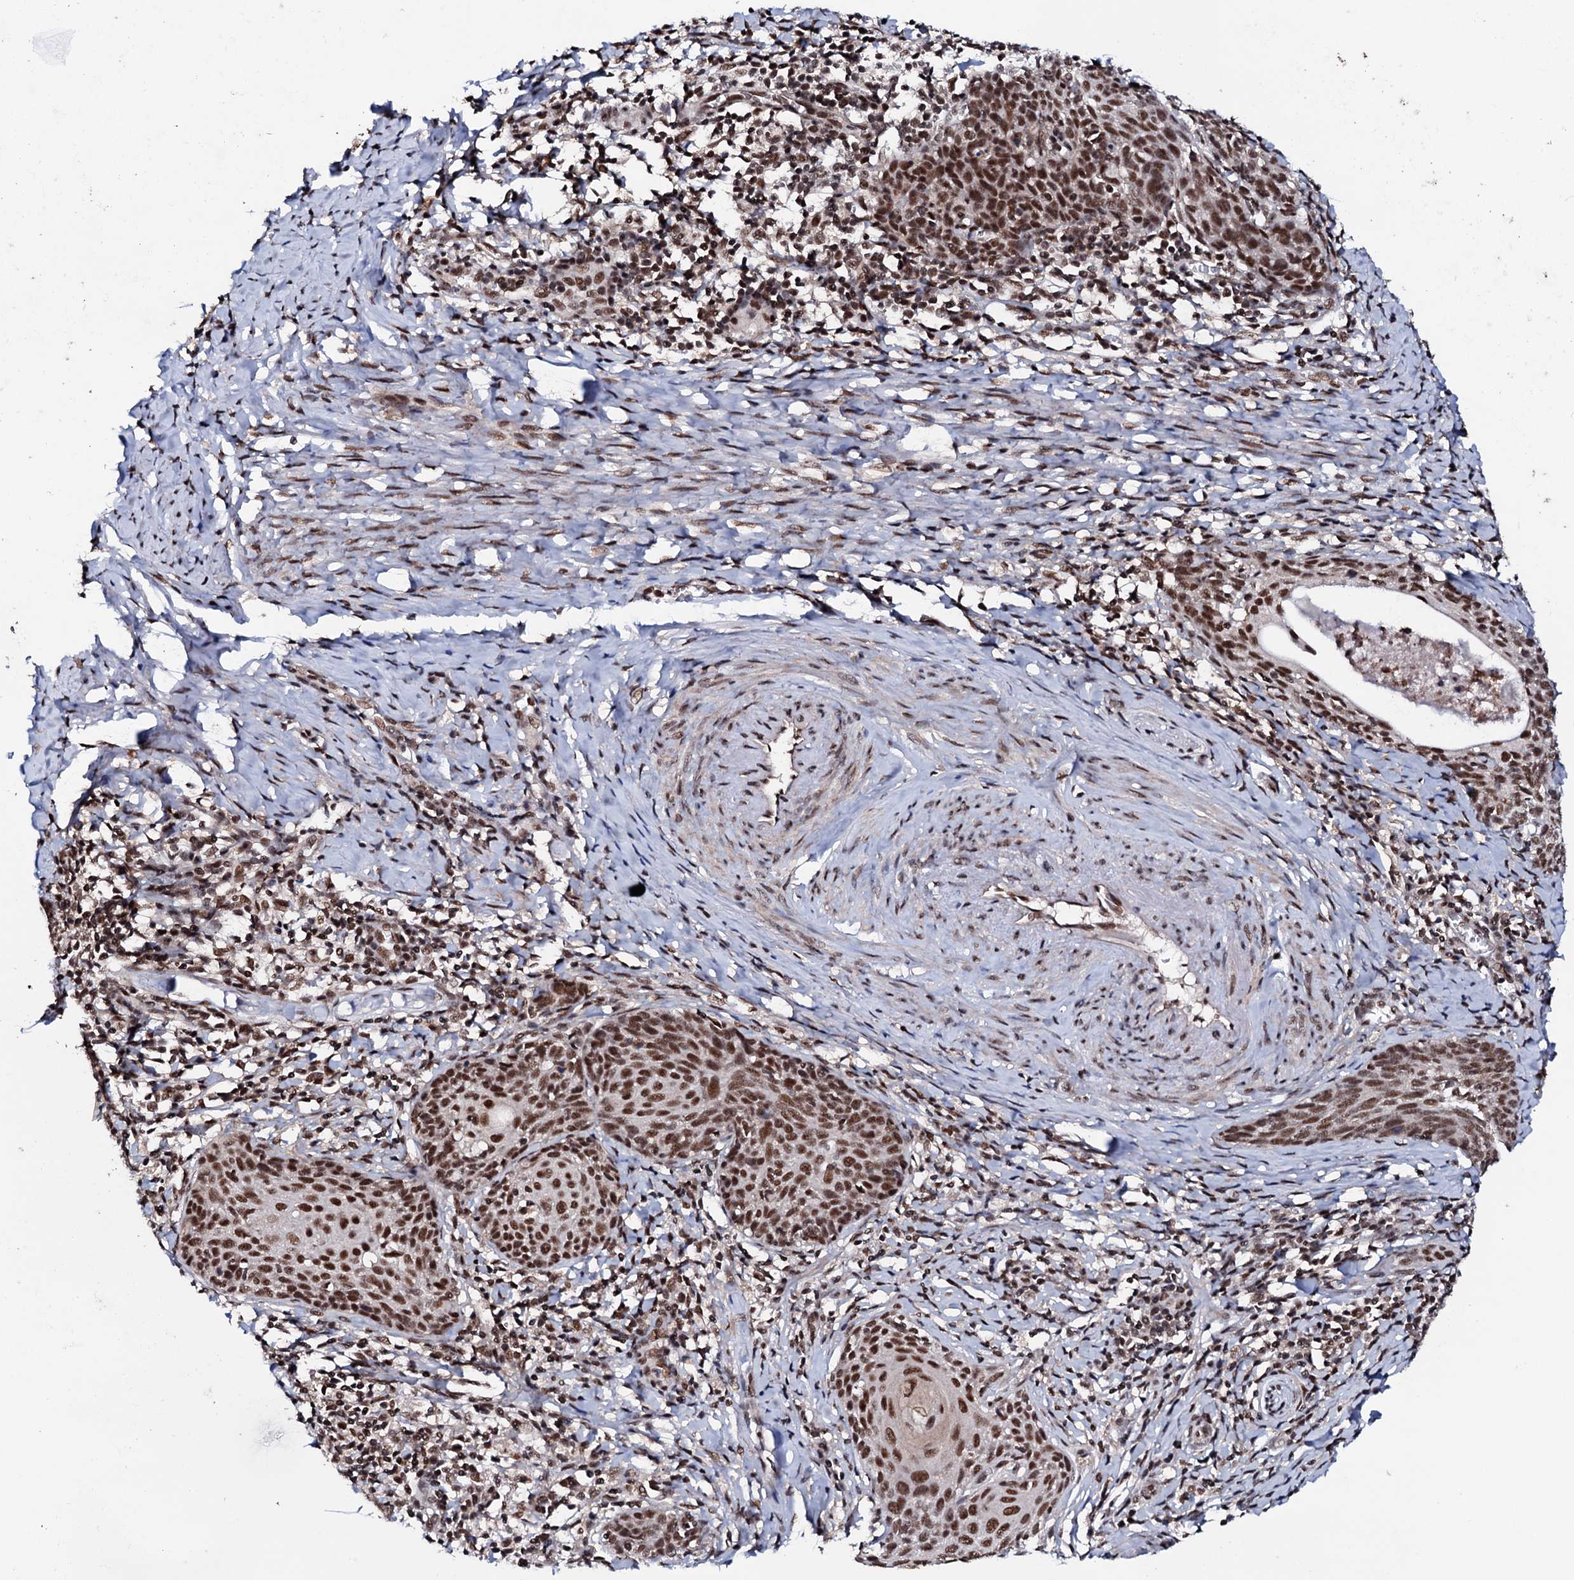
{"staining": {"intensity": "strong", "quantity": ">75%", "location": "nuclear"}, "tissue": "cervical cancer", "cell_type": "Tumor cells", "image_type": "cancer", "snomed": [{"axis": "morphology", "description": "Squamous cell carcinoma, NOS"}, {"axis": "topography", "description": "Cervix"}], "caption": "Strong nuclear staining for a protein is present in approximately >75% of tumor cells of cervical squamous cell carcinoma using immunohistochemistry.", "gene": "PRPF18", "patient": {"sex": "female", "age": 52}}